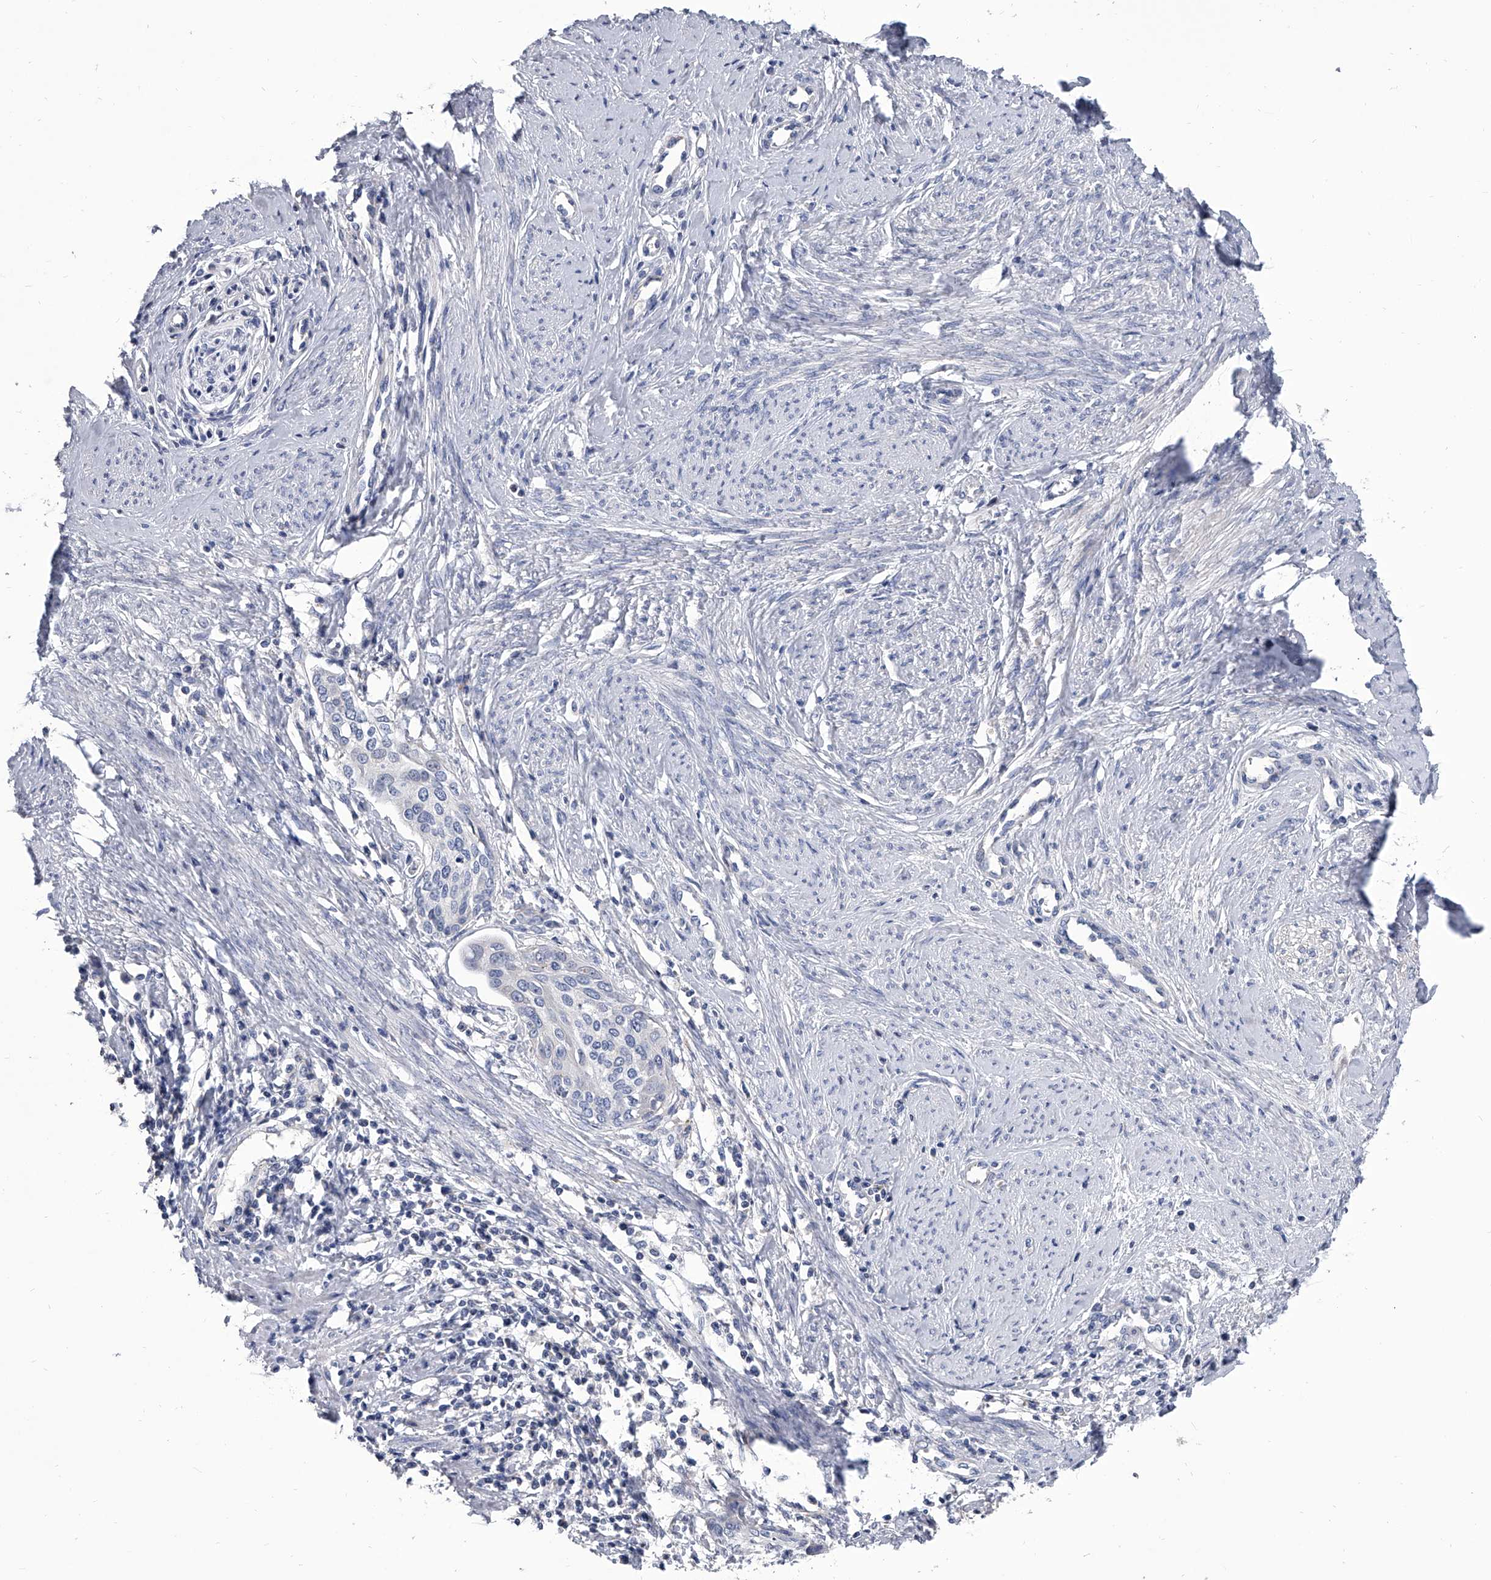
{"staining": {"intensity": "negative", "quantity": "none", "location": "none"}, "tissue": "cervical cancer", "cell_type": "Tumor cells", "image_type": "cancer", "snomed": [{"axis": "morphology", "description": "Squamous cell carcinoma, NOS"}, {"axis": "topography", "description": "Cervix"}], "caption": "Immunohistochemistry (IHC) histopathology image of human cervical cancer stained for a protein (brown), which demonstrates no expression in tumor cells.", "gene": "SPP1", "patient": {"sex": "female", "age": 37}}